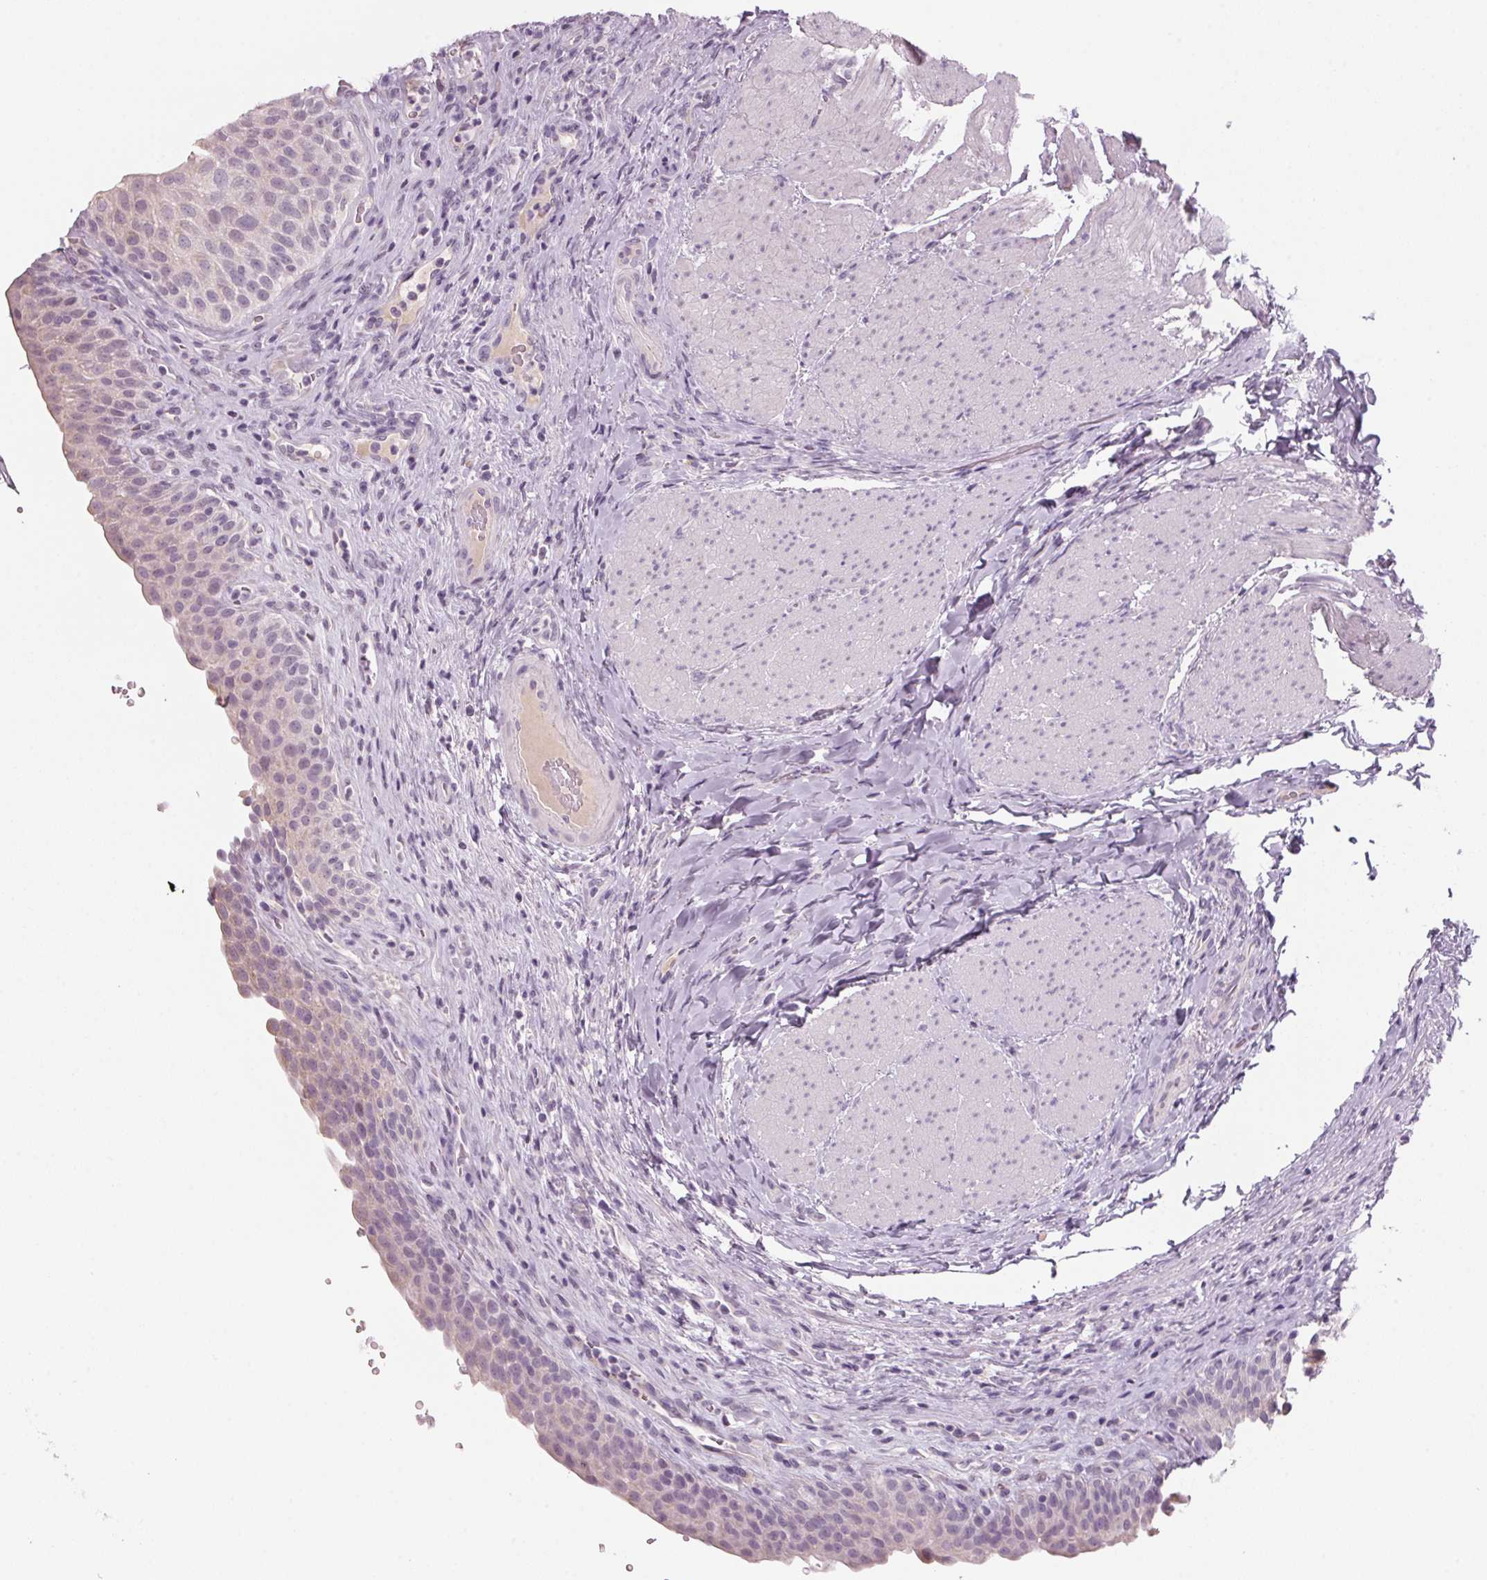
{"staining": {"intensity": "weak", "quantity": "<25%", "location": "cytoplasmic/membranous"}, "tissue": "urinary bladder", "cell_type": "Urothelial cells", "image_type": "normal", "snomed": [{"axis": "morphology", "description": "Normal tissue, NOS"}, {"axis": "topography", "description": "Urinary bladder"}, {"axis": "topography", "description": "Peripheral nerve tissue"}], "caption": "DAB immunohistochemical staining of unremarkable urinary bladder exhibits no significant staining in urothelial cells.", "gene": "ADAM20", "patient": {"sex": "male", "age": 66}}